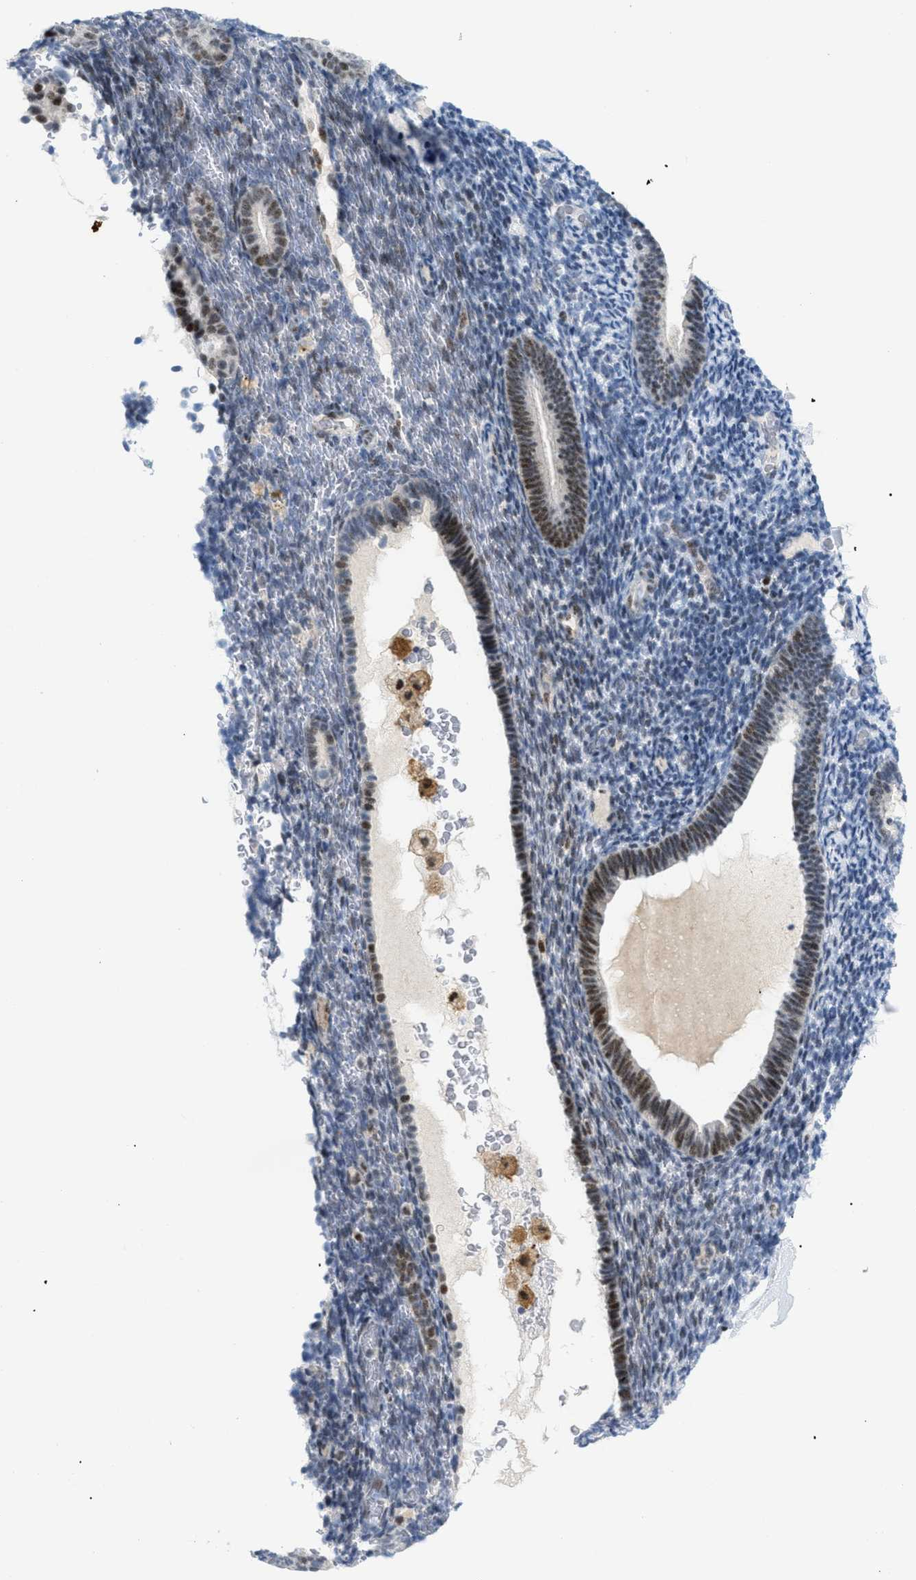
{"staining": {"intensity": "moderate", "quantity": "<25%", "location": "nuclear"}, "tissue": "endometrium", "cell_type": "Cells in endometrial stroma", "image_type": "normal", "snomed": [{"axis": "morphology", "description": "Normal tissue, NOS"}, {"axis": "topography", "description": "Endometrium"}], "caption": "Endometrium stained with DAB (3,3'-diaminobenzidine) immunohistochemistry (IHC) reveals low levels of moderate nuclear staining in approximately <25% of cells in endometrial stroma.", "gene": "MED1", "patient": {"sex": "female", "age": 51}}